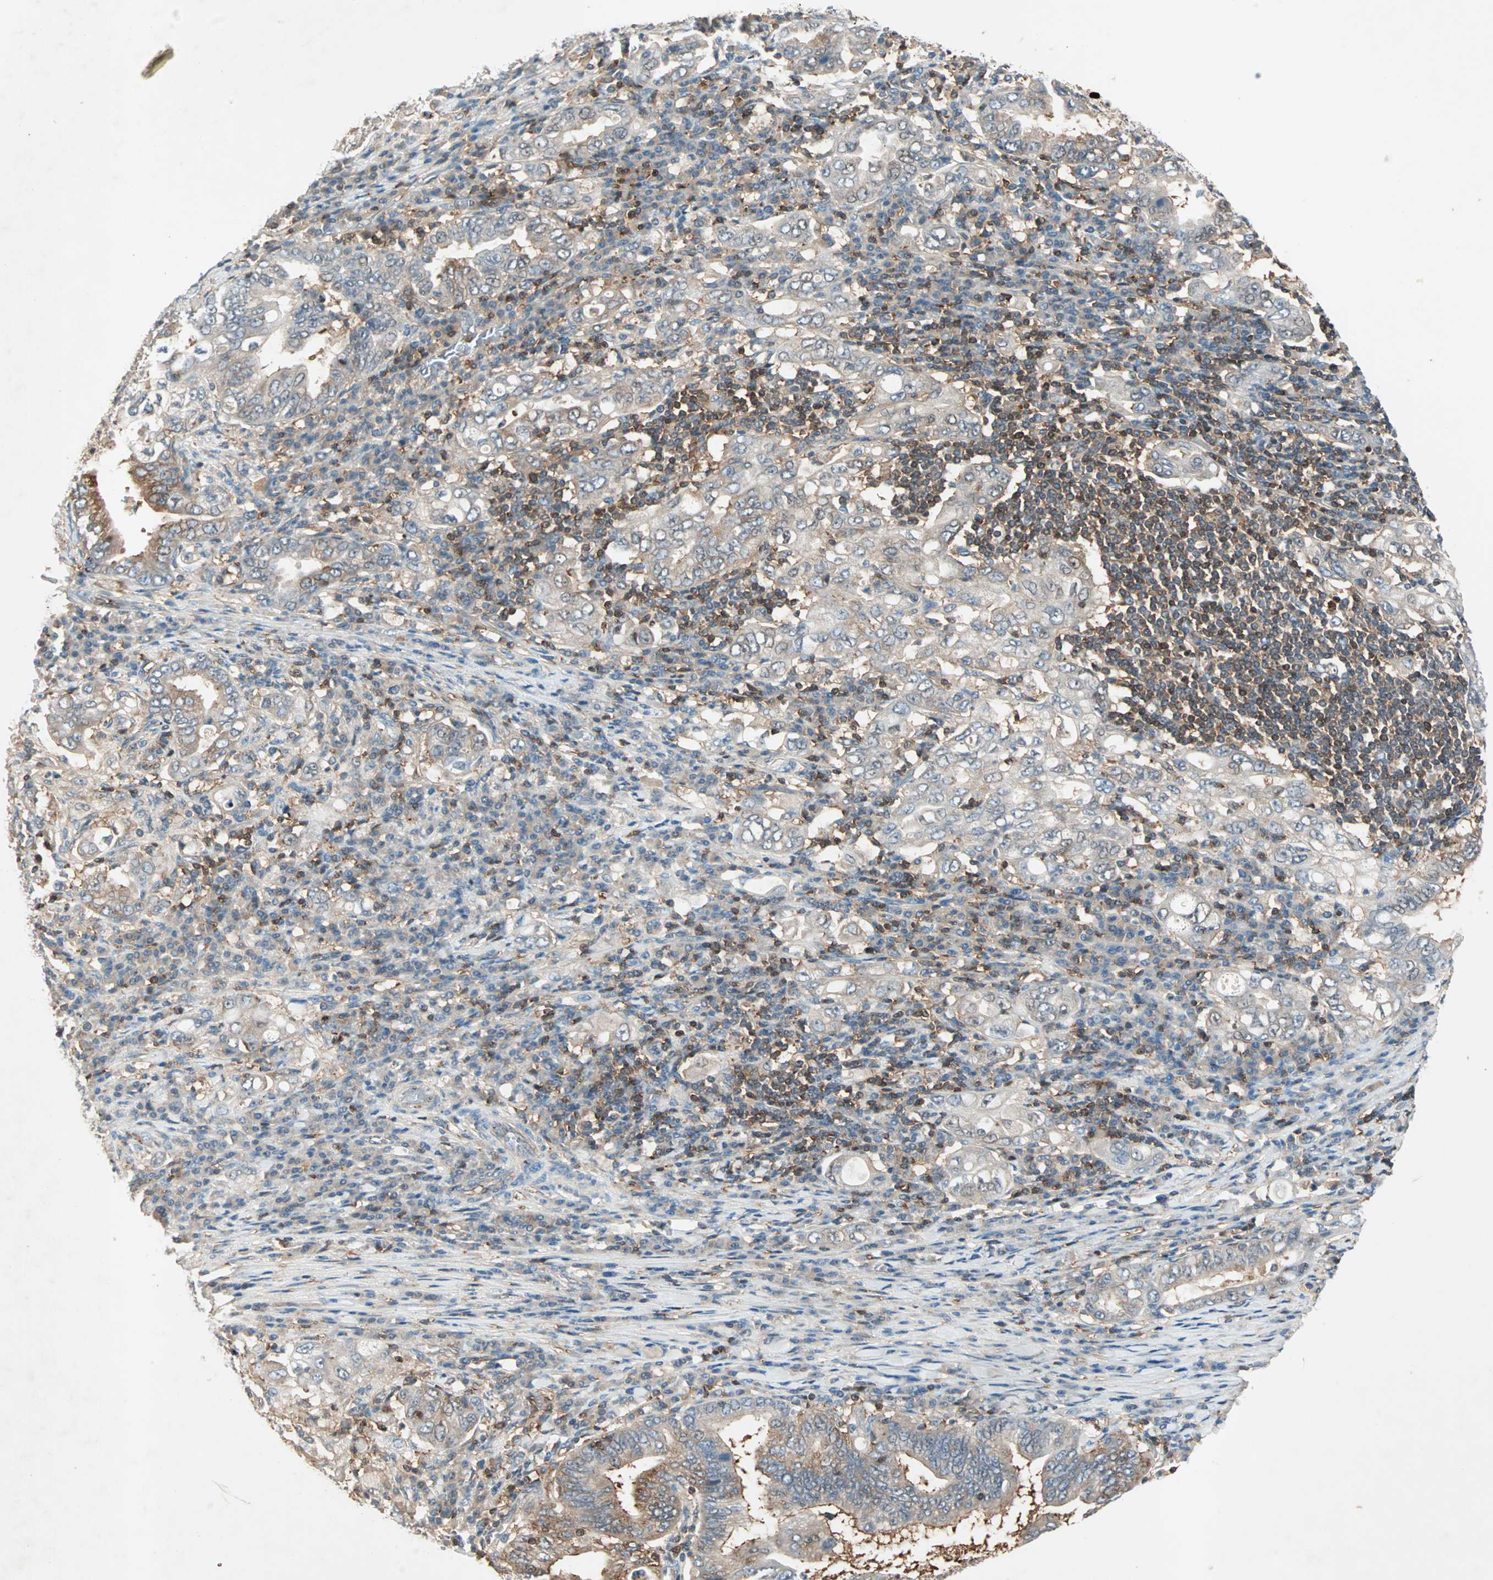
{"staining": {"intensity": "weak", "quantity": ">75%", "location": "cytoplasmic/membranous"}, "tissue": "stomach cancer", "cell_type": "Tumor cells", "image_type": "cancer", "snomed": [{"axis": "morphology", "description": "Normal tissue, NOS"}, {"axis": "morphology", "description": "Adenocarcinoma, NOS"}, {"axis": "topography", "description": "Esophagus"}, {"axis": "topography", "description": "Stomach, upper"}, {"axis": "topography", "description": "Peripheral nerve tissue"}], "caption": "The micrograph reveals immunohistochemical staining of stomach cancer (adenocarcinoma). There is weak cytoplasmic/membranous expression is seen in approximately >75% of tumor cells.", "gene": "TEC", "patient": {"sex": "male", "age": 62}}